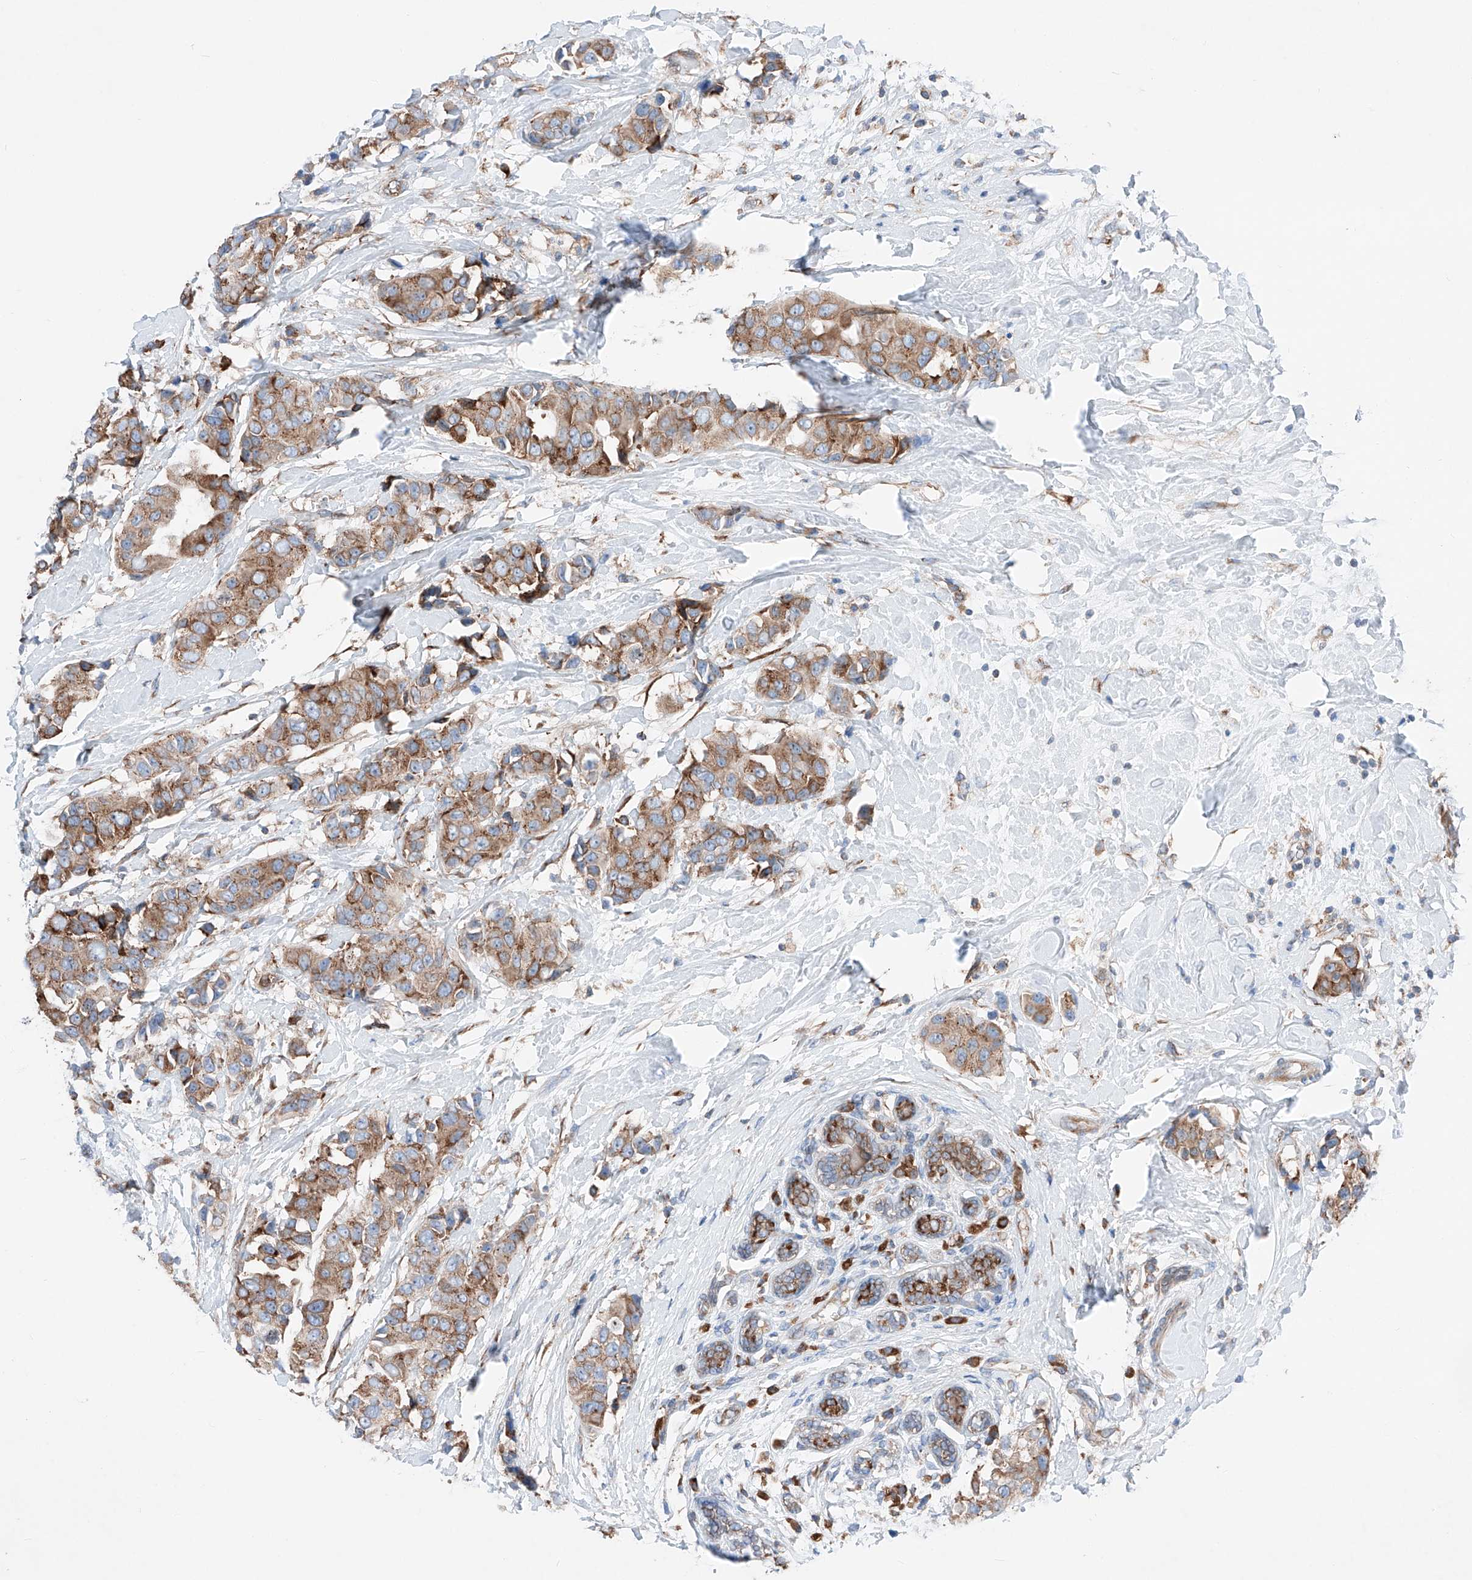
{"staining": {"intensity": "moderate", "quantity": ">75%", "location": "cytoplasmic/membranous"}, "tissue": "breast cancer", "cell_type": "Tumor cells", "image_type": "cancer", "snomed": [{"axis": "morphology", "description": "Normal tissue, NOS"}, {"axis": "morphology", "description": "Duct carcinoma"}, {"axis": "topography", "description": "Breast"}], "caption": "Protein staining shows moderate cytoplasmic/membranous positivity in about >75% of tumor cells in breast cancer (invasive ductal carcinoma).", "gene": "CRELD1", "patient": {"sex": "female", "age": 39}}